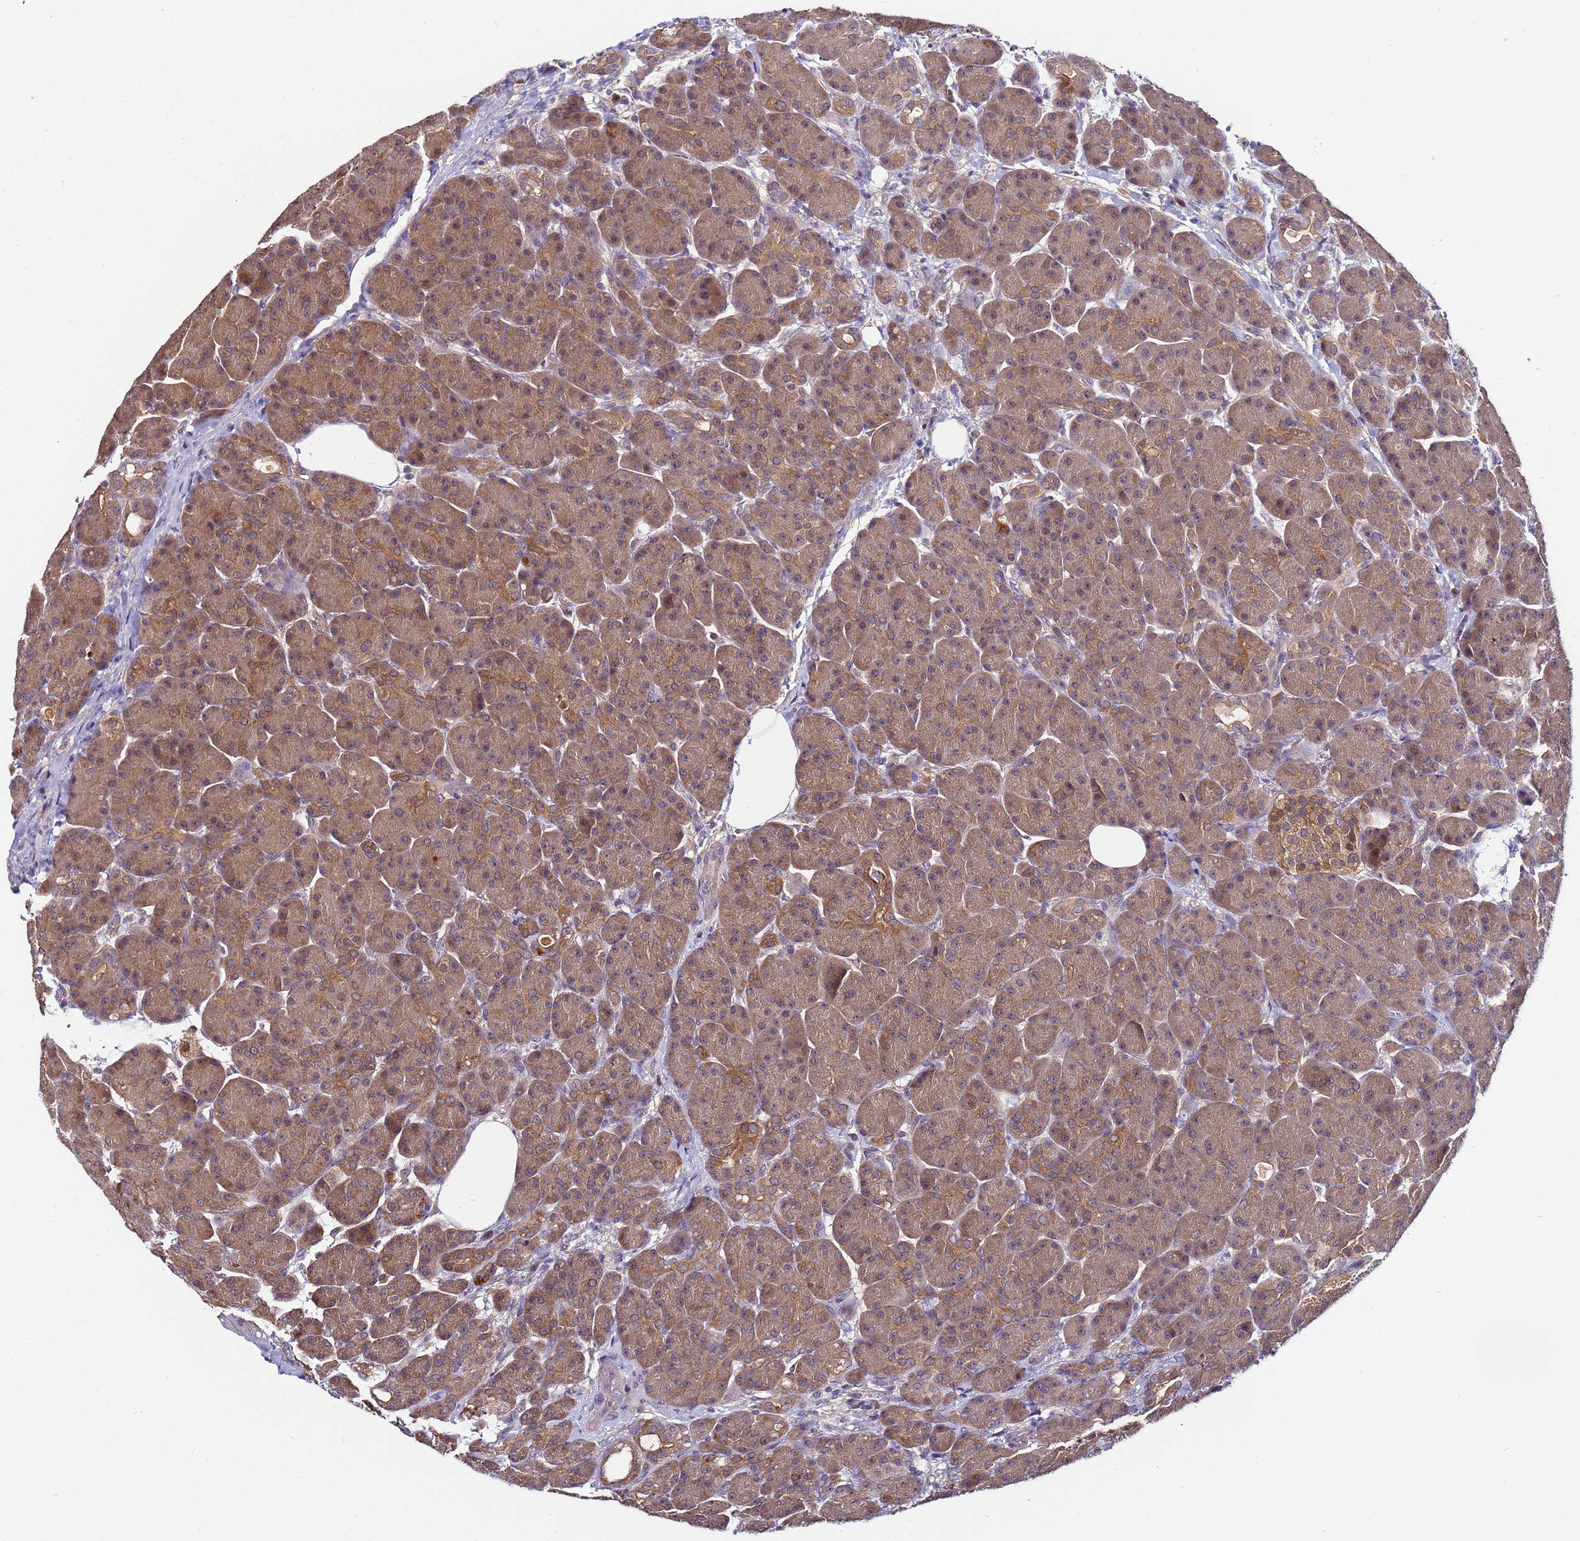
{"staining": {"intensity": "moderate", "quantity": ">75%", "location": "cytoplasmic/membranous"}, "tissue": "pancreas", "cell_type": "Exocrine glandular cells", "image_type": "normal", "snomed": [{"axis": "morphology", "description": "Normal tissue, NOS"}, {"axis": "topography", "description": "Pancreas"}], "caption": "An IHC photomicrograph of benign tissue is shown. Protein staining in brown labels moderate cytoplasmic/membranous positivity in pancreas within exocrine glandular cells. The staining is performed using DAB (3,3'-diaminobenzidine) brown chromogen to label protein expression. The nuclei are counter-stained blue using hematoxylin.", "gene": "NAXE", "patient": {"sex": "male", "age": 63}}